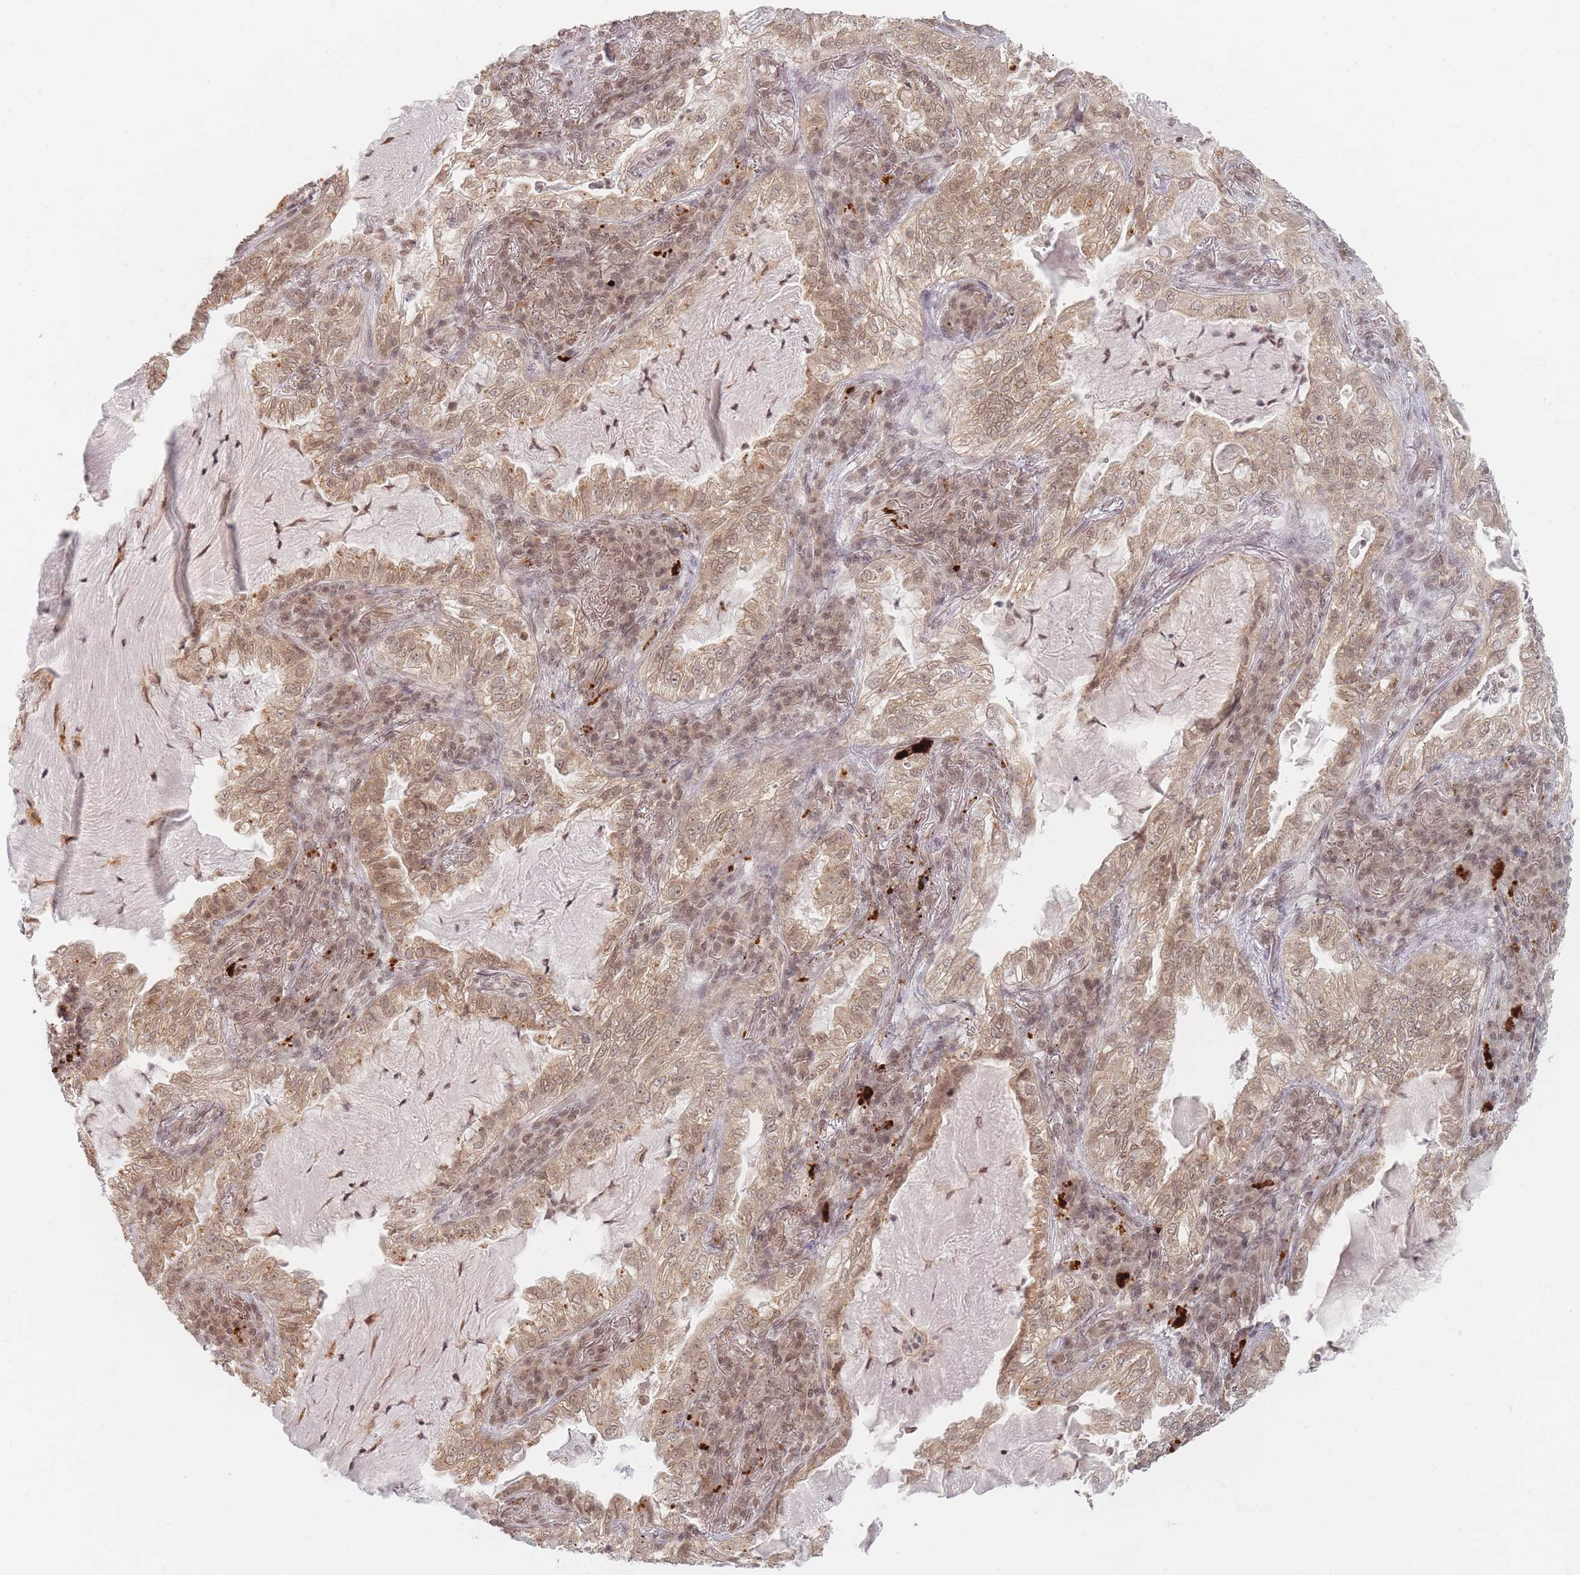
{"staining": {"intensity": "moderate", "quantity": ">75%", "location": "cytoplasmic/membranous,nuclear"}, "tissue": "lung cancer", "cell_type": "Tumor cells", "image_type": "cancer", "snomed": [{"axis": "morphology", "description": "Adenocarcinoma, NOS"}, {"axis": "topography", "description": "Lung"}], "caption": "Immunohistochemistry (IHC) (DAB) staining of human lung cancer (adenocarcinoma) displays moderate cytoplasmic/membranous and nuclear protein expression in about >75% of tumor cells.", "gene": "SPATA45", "patient": {"sex": "female", "age": 73}}